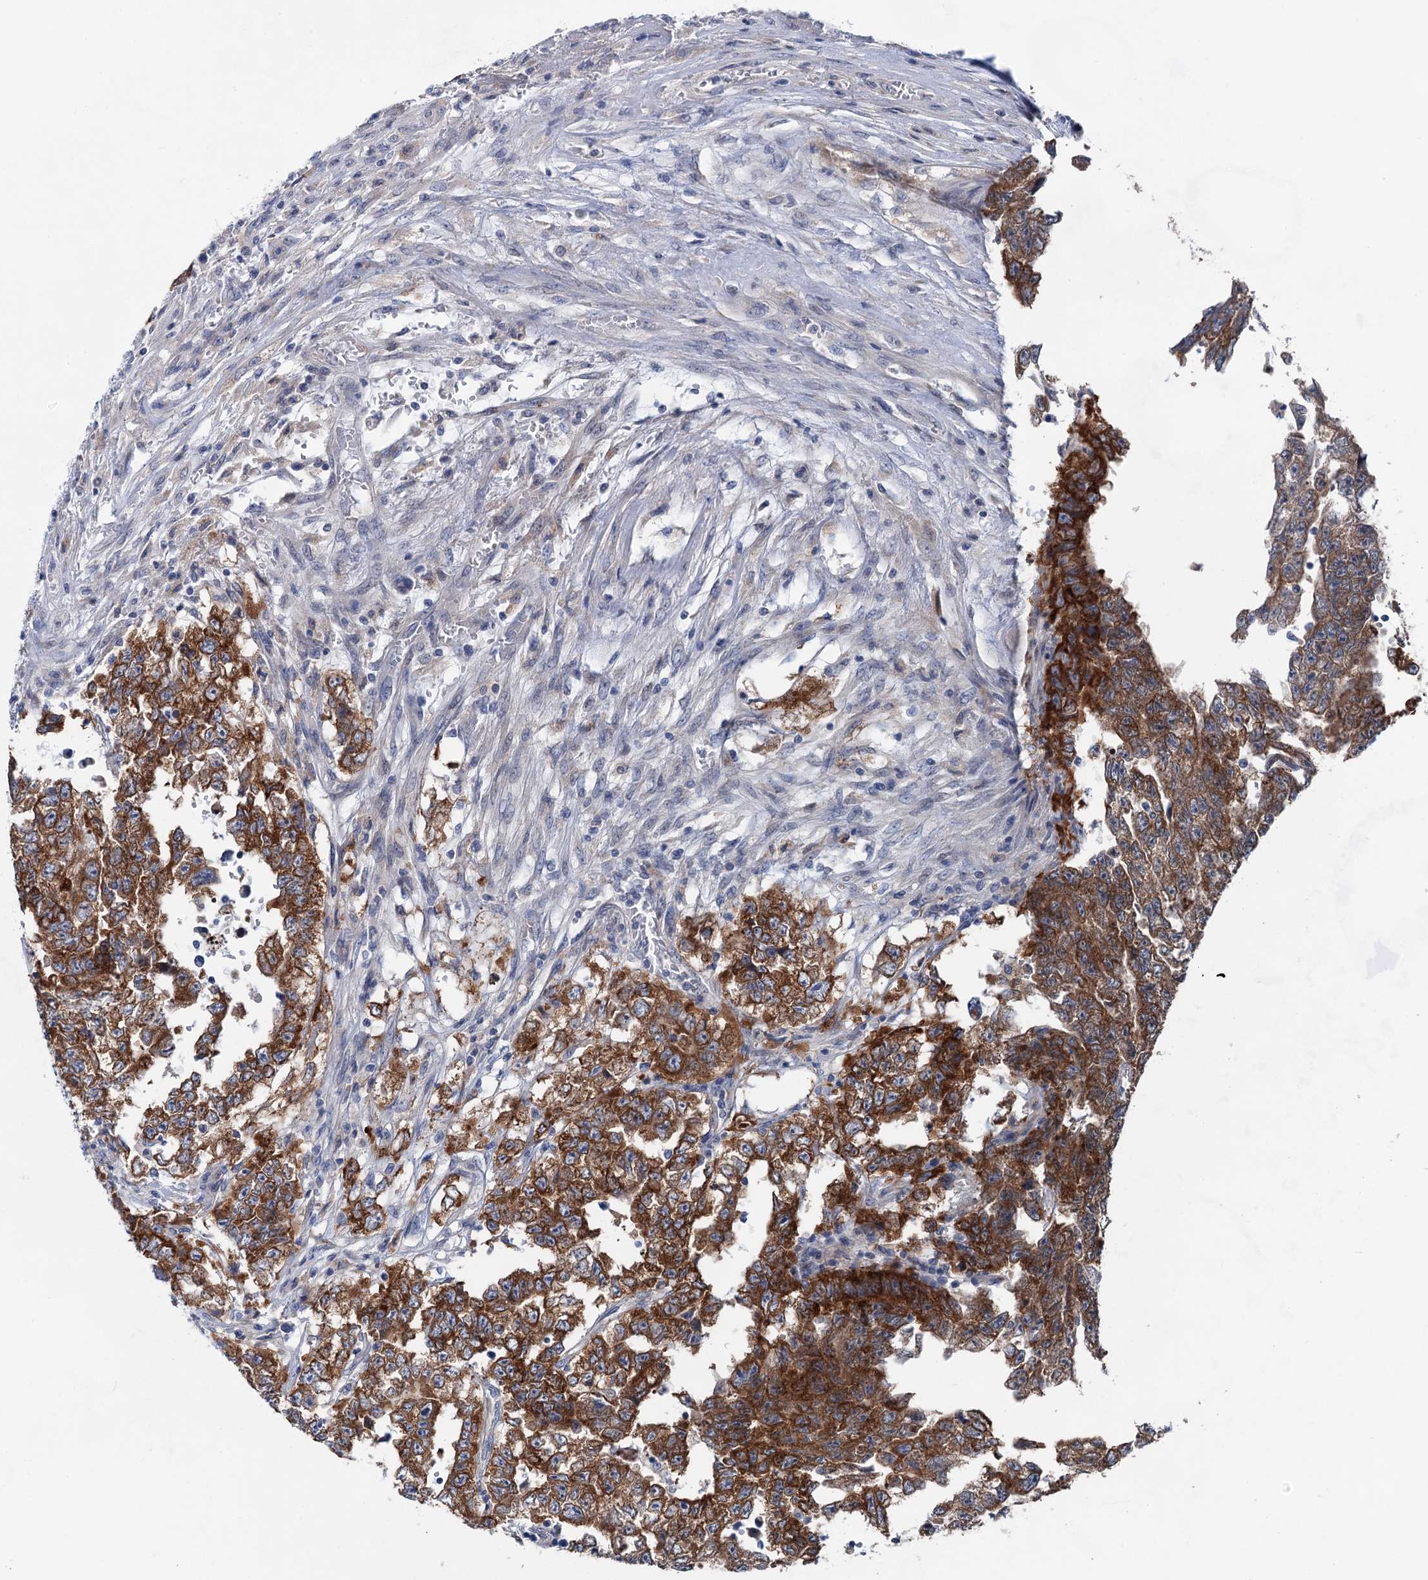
{"staining": {"intensity": "strong", "quantity": "25%-75%", "location": "cytoplasmic/membranous"}, "tissue": "testis cancer", "cell_type": "Tumor cells", "image_type": "cancer", "snomed": [{"axis": "morphology", "description": "Carcinoma, Embryonal, NOS"}, {"axis": "topography", "description": "Testis"}], "caption": "DAB (3,3'-diaminobenzidine) immunohistochemical staining of testis embryonal carcinoma demonstrates strong cytoplasmic/membranous protein expression in approximately 25%-75% of tumor cells. The staining was performed using DAB, with brown indicating positive protein expression. Nuclei are stained blue with hematoxylin.", "gene": "MORN3", "patient": {"sex": "male", "age": 25}}